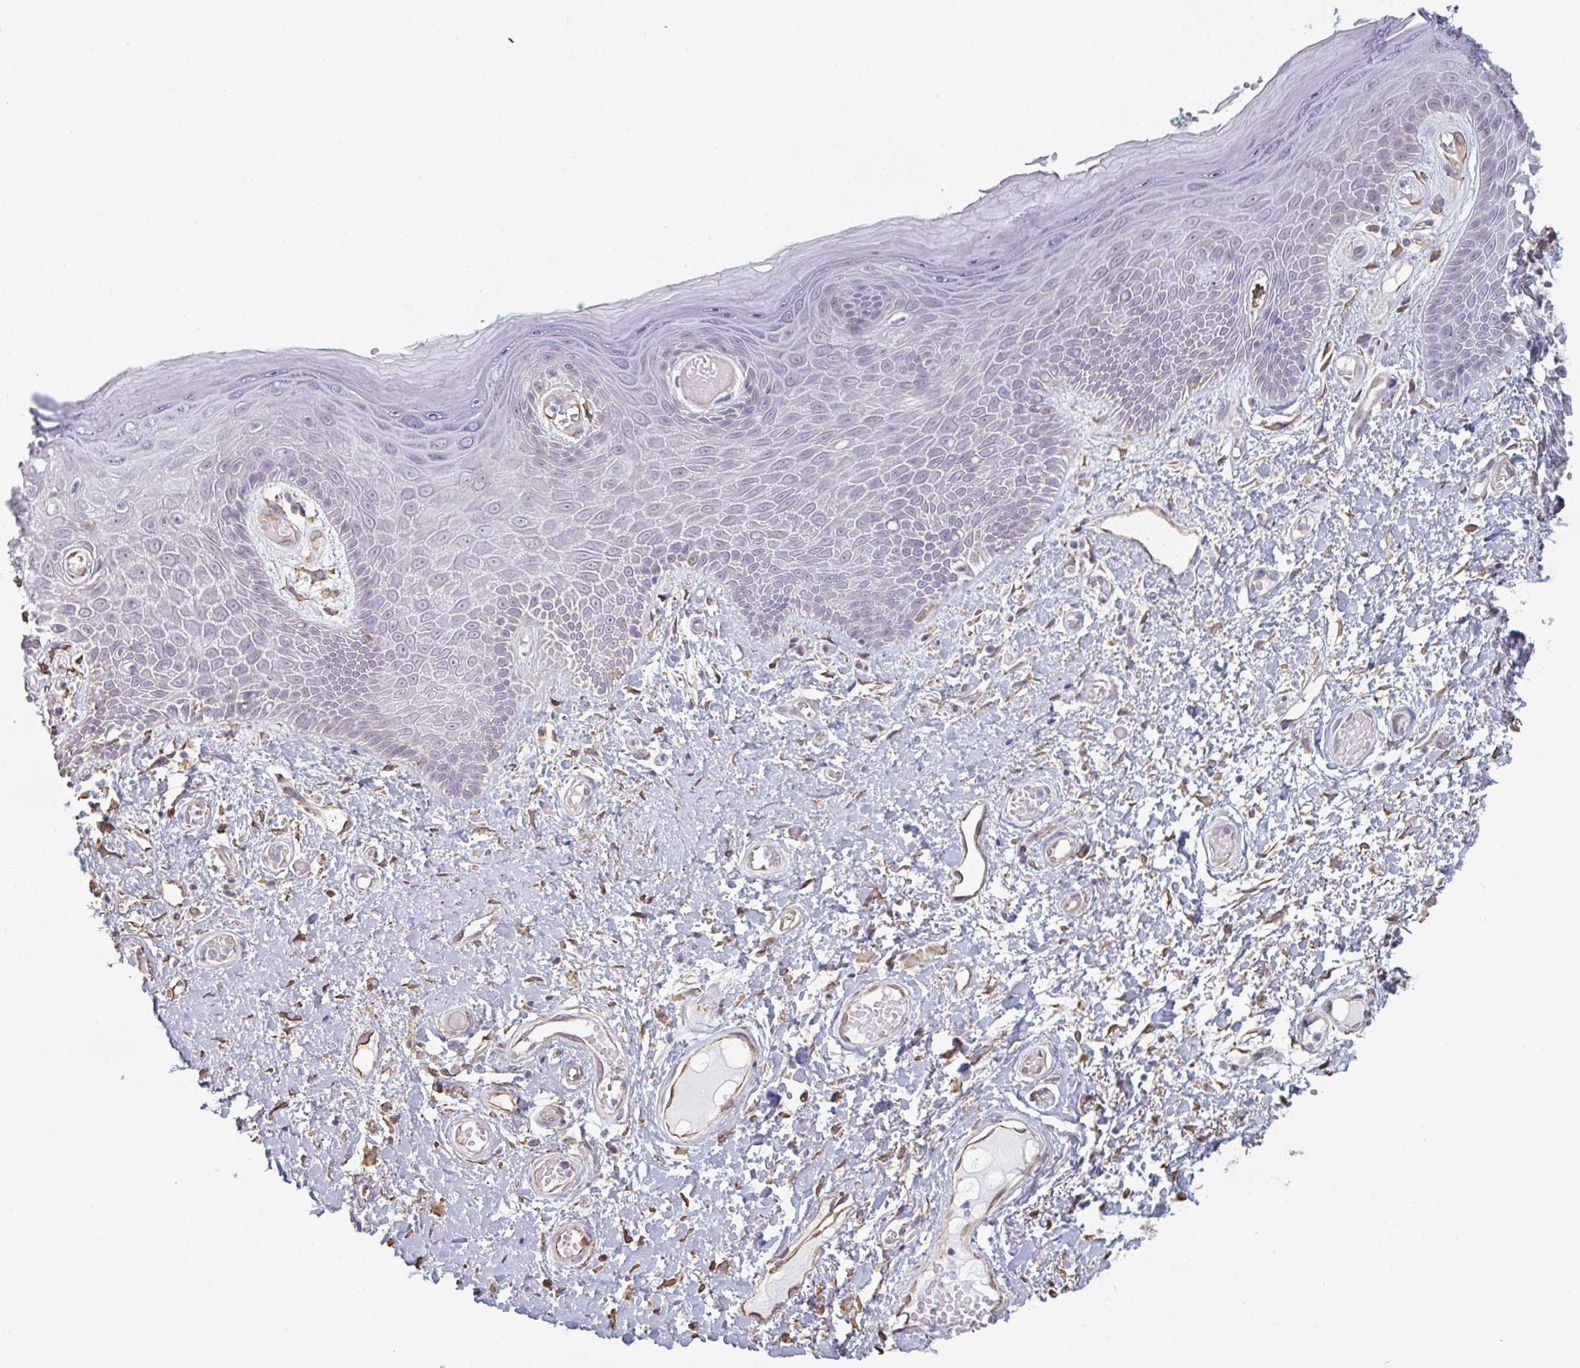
{"staining": {"intensity": "moderate", "quantity": "<25%", "location": "cytoplasmic/membranous"}, "tissue": "skin", "cell_type": "Epidermal cells", "image_type": "normal", "snomed": [{"axis": "morphology", "description": "Normal tissue, NOS"}, {"axis": "topography", "description": "Anal"}, {"axis": "topography", "description": "Peripheral nerve tissue"}], "caption": "Normal skin was stained to show a protein in brown. There is low levels of moderate cytoplasmic/membranous expression in approximately <25% of epidermal cells.", "gene": "RAB5IF", "patient": {"sex": "male", "age": 78}}